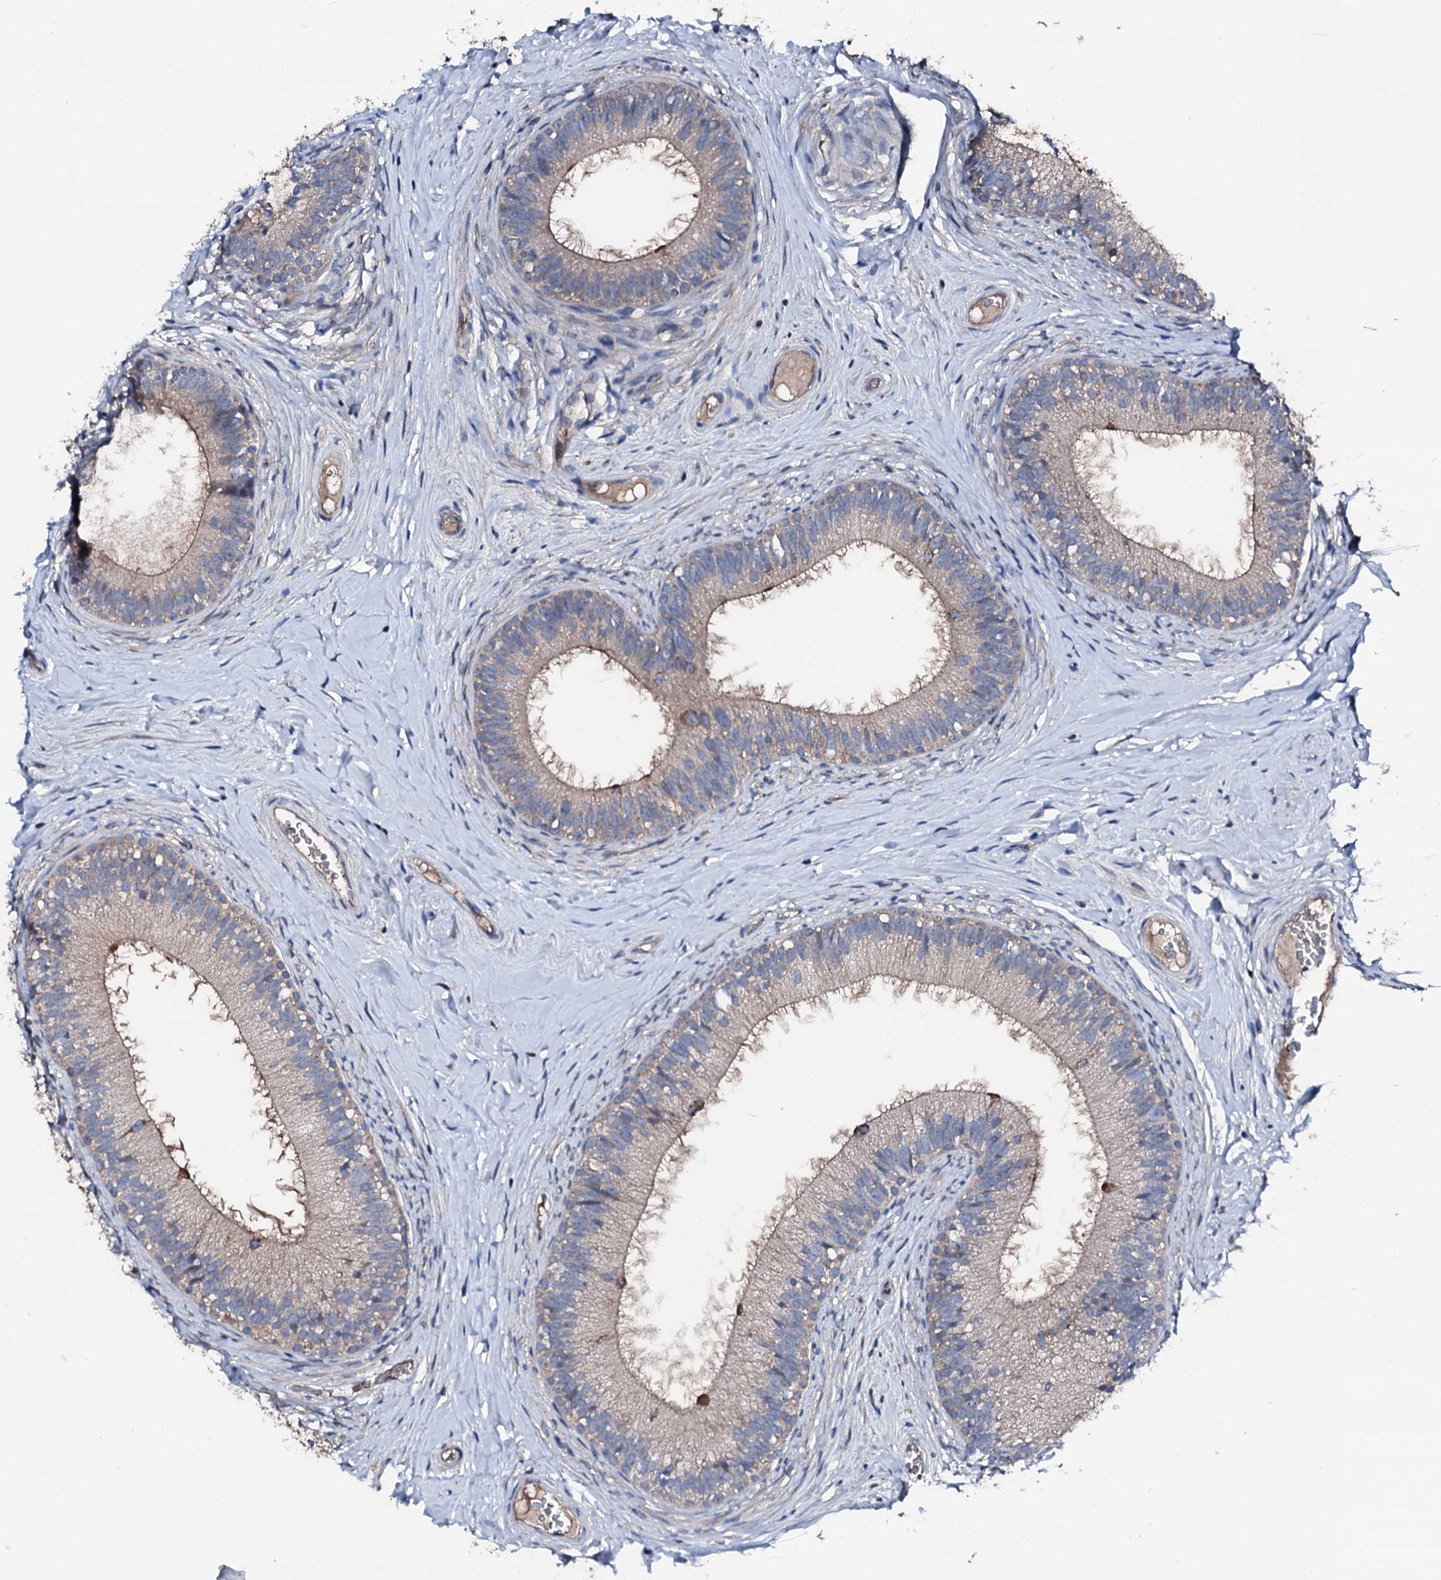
{"staining": {"intensity": "weak", "quantity": "<25%", "location": "cytoplasmic/membranous"}, "tissue": "epididymis", "cell_type": "Glandular cells", "image_type": "normal", "snomed": [{"axis": "morphology", "description": "Normal tissue, NOS"}, {"axis": "topography", "description": "Epididymis"}], "caption": "A high-resolution photomicrograph shows immunohistochemistry staining of benign epididymis, which shows no significant staining in glandular cells. (Immunohistochemistry (ihc), brightfield microscopy, high magnification).", "gene": "TRAFD1", "patient": {"sex": "male", "age": 33}}